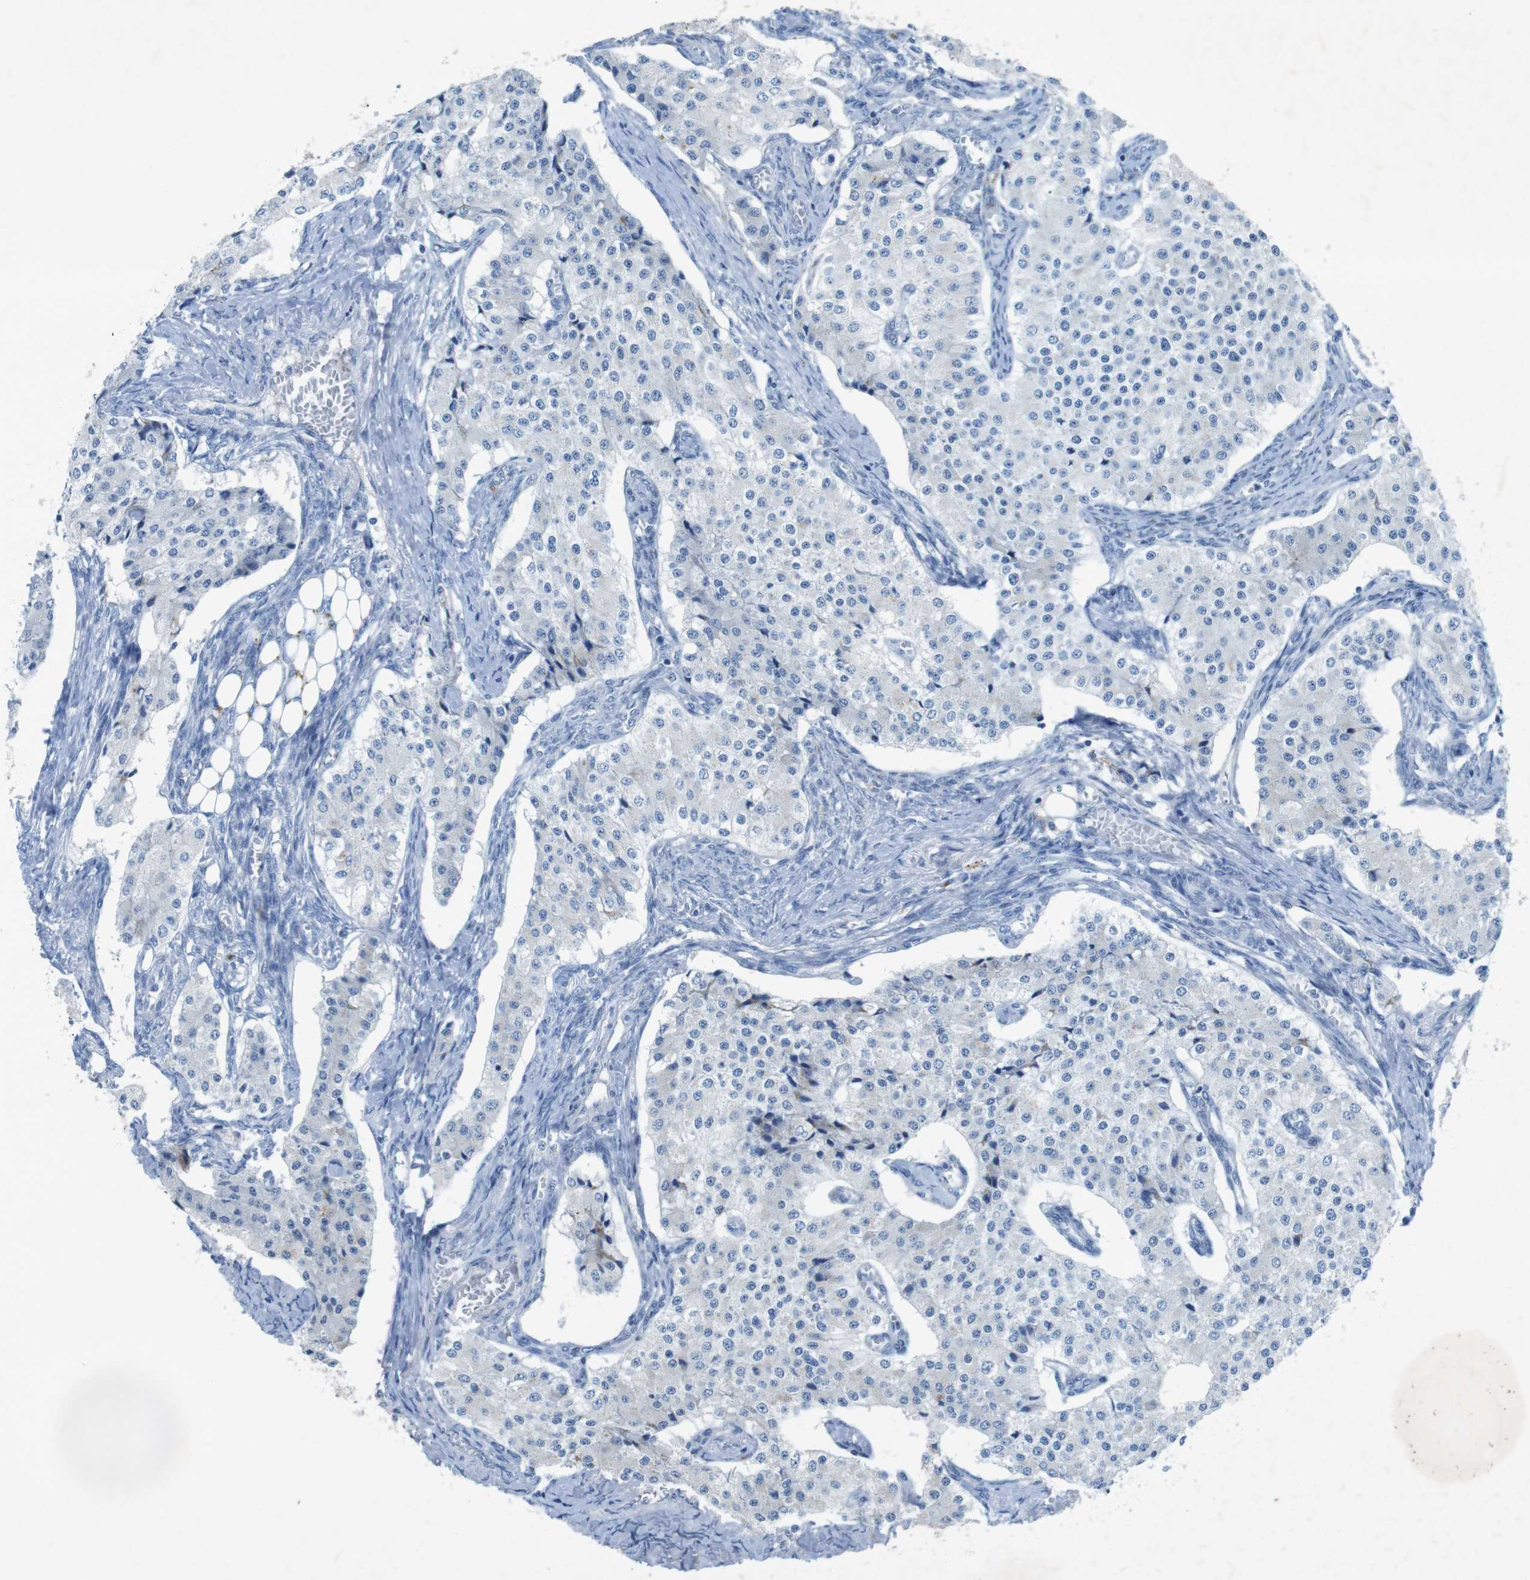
{"staining": {"intensity": "negative", "quantity": "none", "location": "none"}, "tissue": "carcinoid", "cell_type": "Tumor cells", "image_type": "cancer", "snomed": [{"axis": "morphology", "description": "Carcinoid, malignant, NOS"}, {"axis": "topography", "description": "Colon"}], "caption": "IHC image of human malignant carcinoid stained for a protein (brown), which shows no positivity in tumor cells.", "gene": "CD320", "patient": {"sex": "female", "age": 52}}